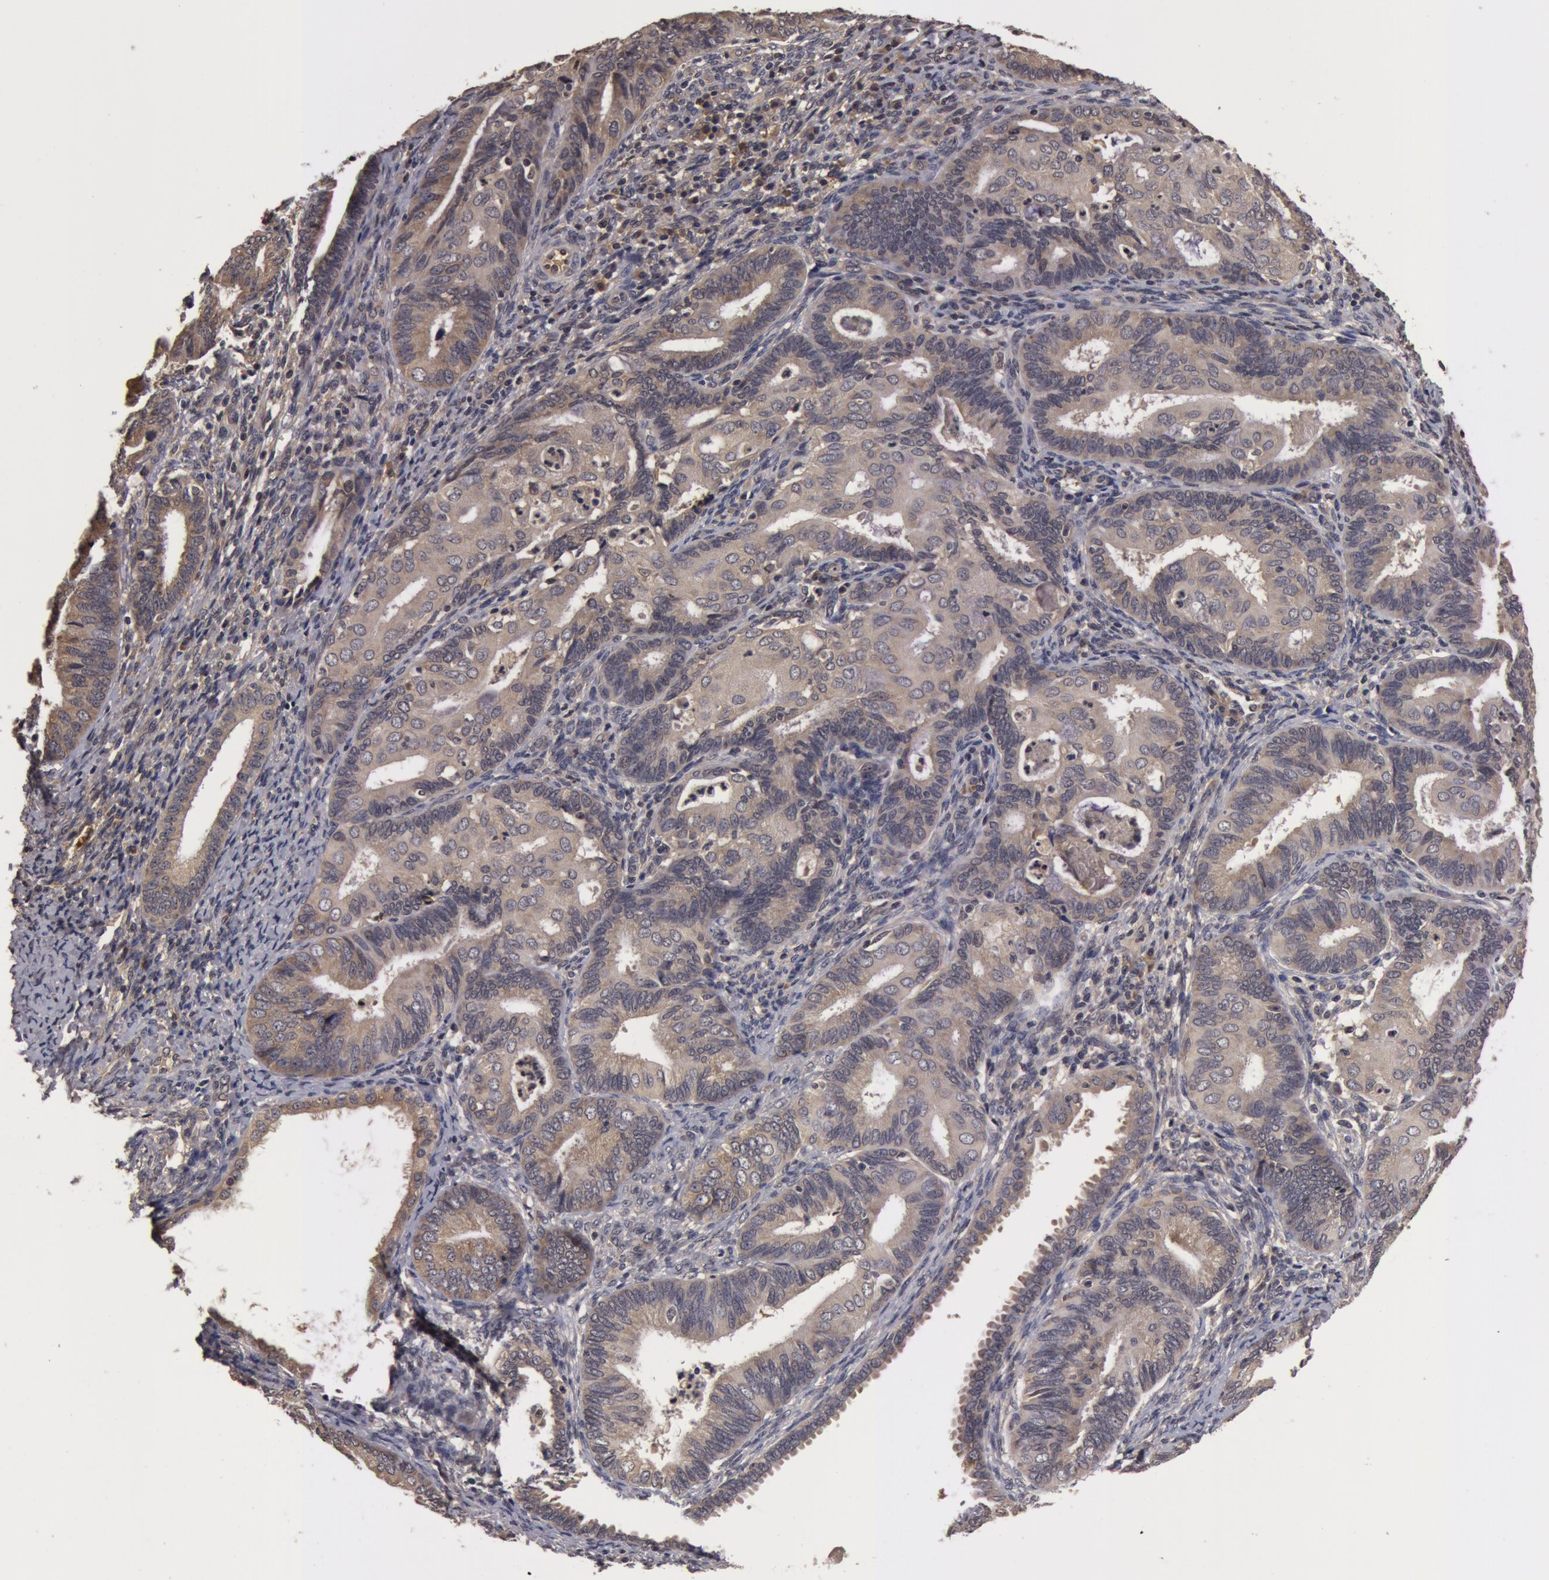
{"staining": {"intensity": "weak", "quantity": ">75%", "location": "cytoplasmic/membranous"}, "tissue": "endometrial cancer", "cell_type": "Tumor cells", "image_type": "cancer", "snomed": [{"axis": "morphology", "description": "Adenocarcinoma, NOS"}, {"axis": "topography", "description": "Endometrium"}], "caption": "This photomicrograph demonstrates immunohistochemistry (IHC) staining of endometrial cancer, with low weak cytoplasmic/membranous staining in approximately >75% of tumor cells.", "gene": "BCHE", "patient": {"sex": "female", "age": 63}}